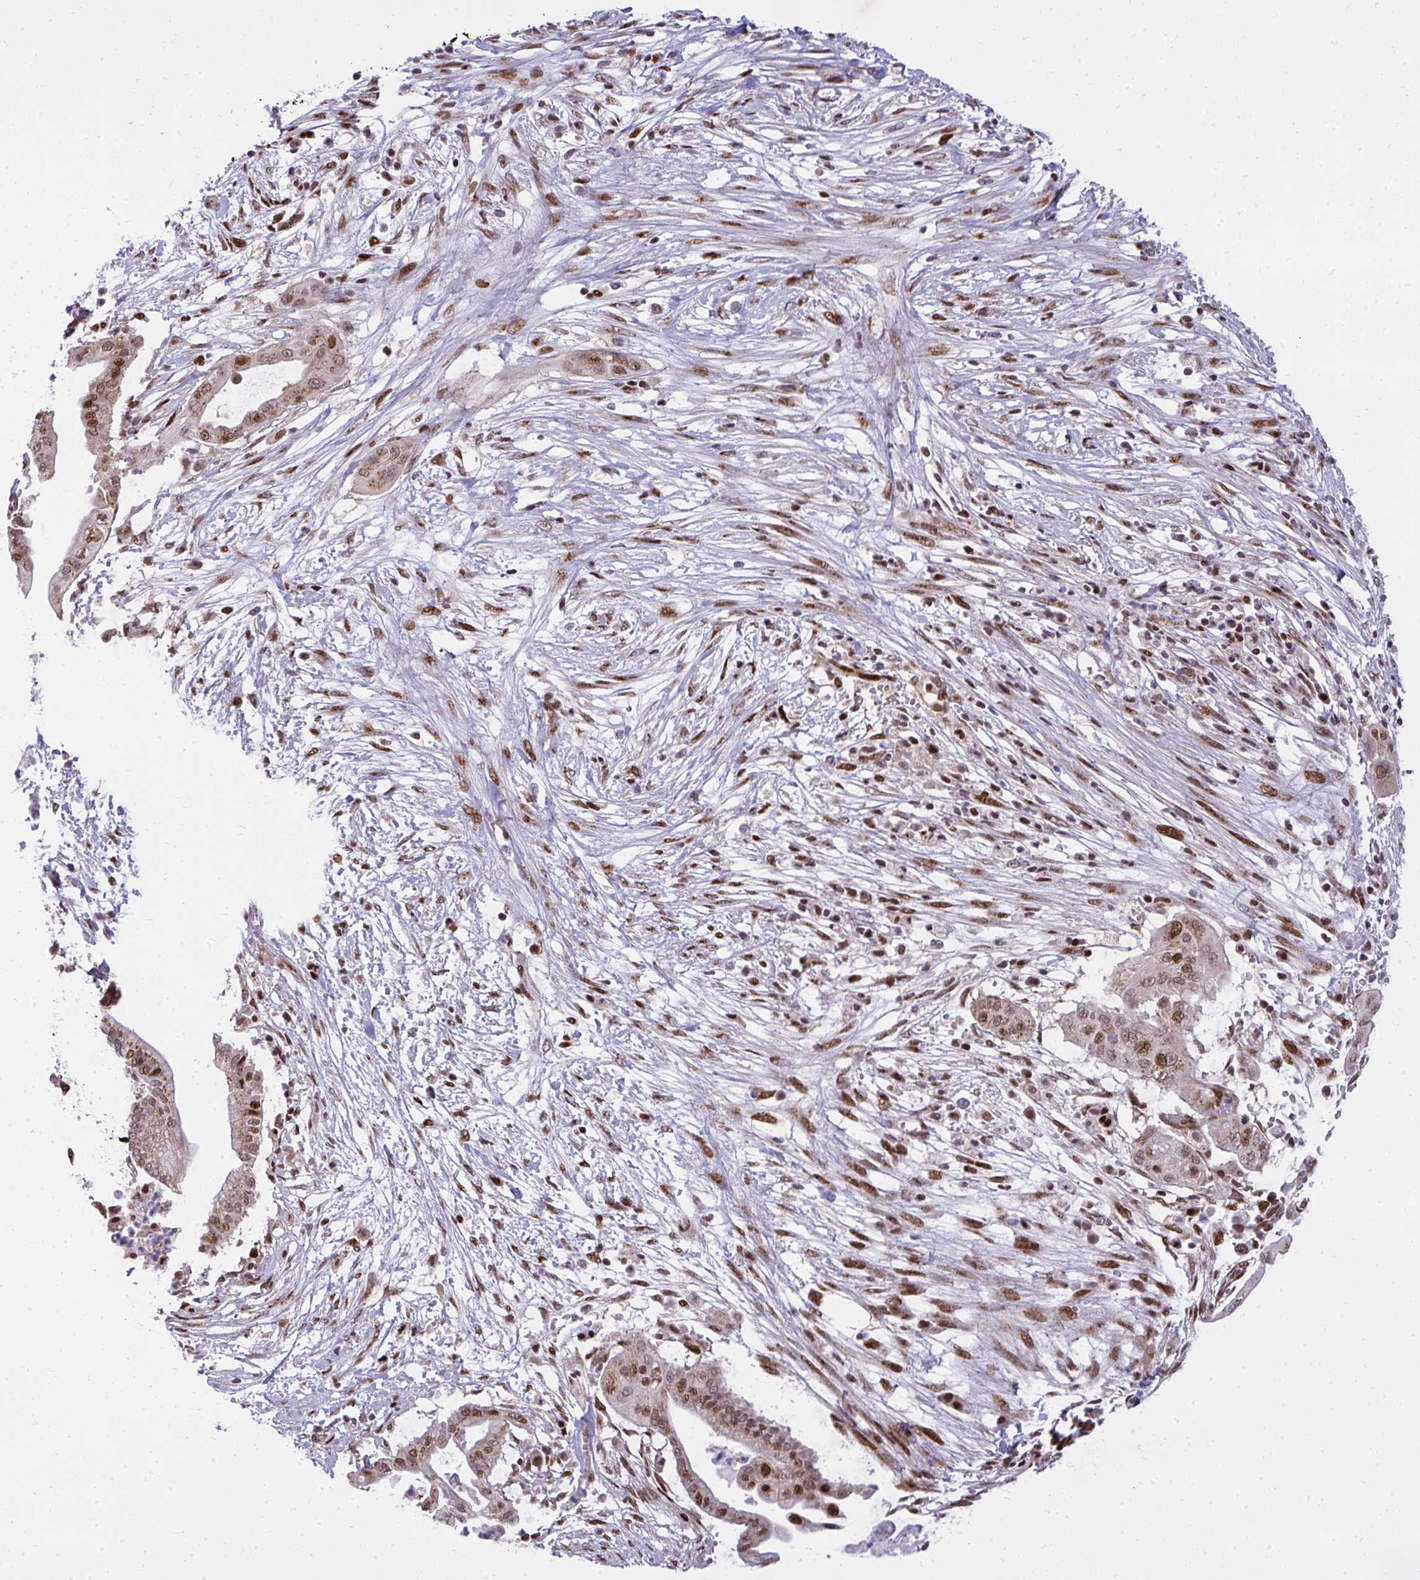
{"staining": {"intensity": "moderate", "quantity": ">75%", "location": "cytoplasmic/membranous,nuclear"}, "tissue": "pancreatic cancer", "cell_type": "Tumor cells", "image_type": "cancer", "snomed": [{"axis": "morphology", "description": "Adenocarcinoma, NOS"}, {"axis": "topography", "description": "Pancreas"}], "caption": "A medium amount of moderate cytoplasmic/membranous and nuclear staining is present in about >75% of tumor cells in pancreatic cancer (adenocarcinoma) tissue.", "gene": "PIGY", "patient": {"sex": "male", "age": 68}}